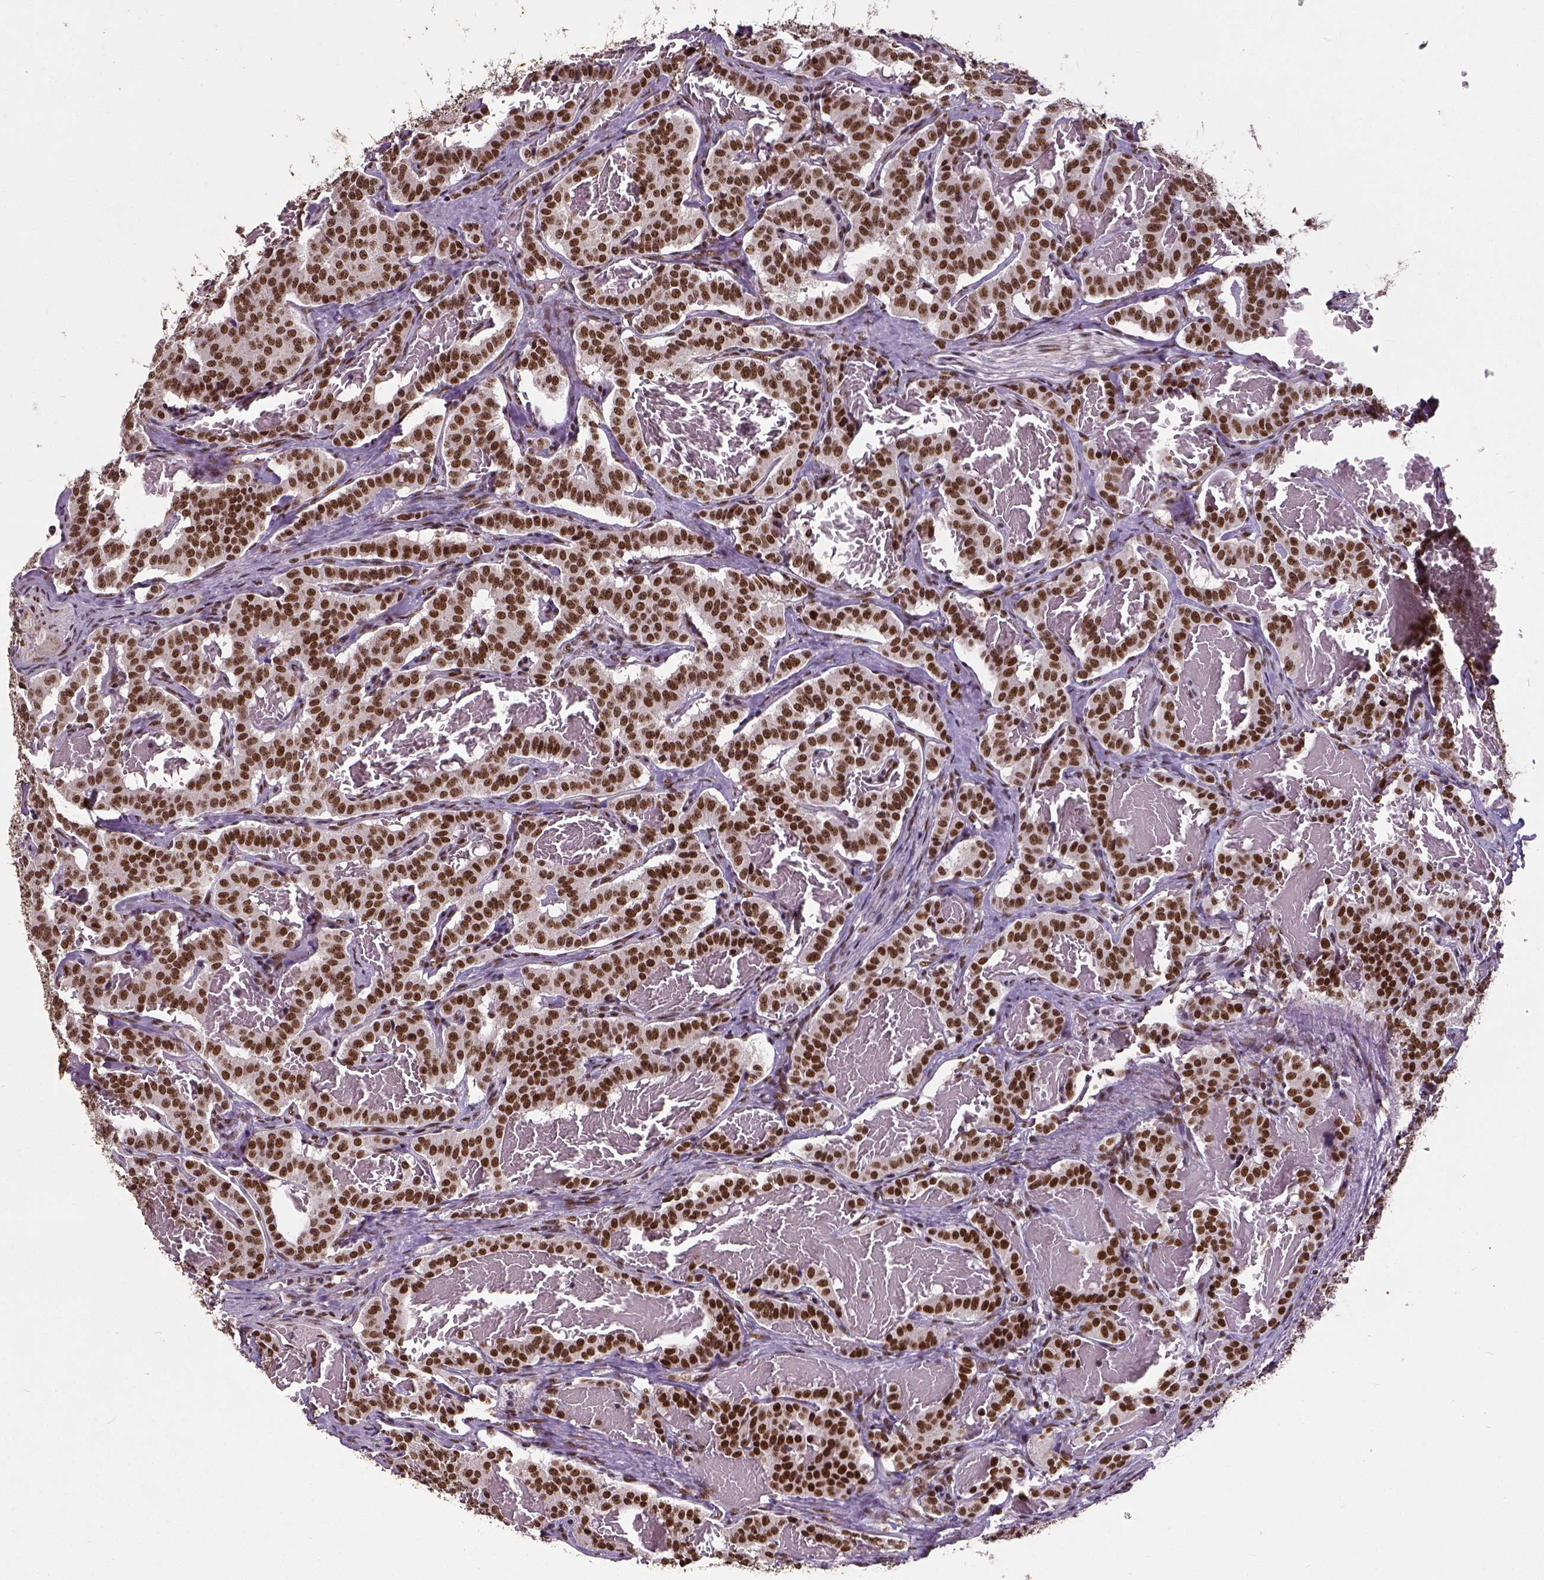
{"staining": {"intensity": "strong", "quantity": ">75%", "location": "nuclear"}, "tissue": "carcinoid", "cell_type": "Tumor cells", "image_type": "cancer", "snomed": [{"axis": "morphology", "description": "Carcinoid, malignant, NOS"}, {"axis": "topography", "description": "Lung"}], "caption": "Human carcinoid stained with a brown dye demonstrates strong nuclear positive positivity in approximately >75% of tumor cells.", "gene": "ATRX", "patient": {"sex": "female", "age": 46}}